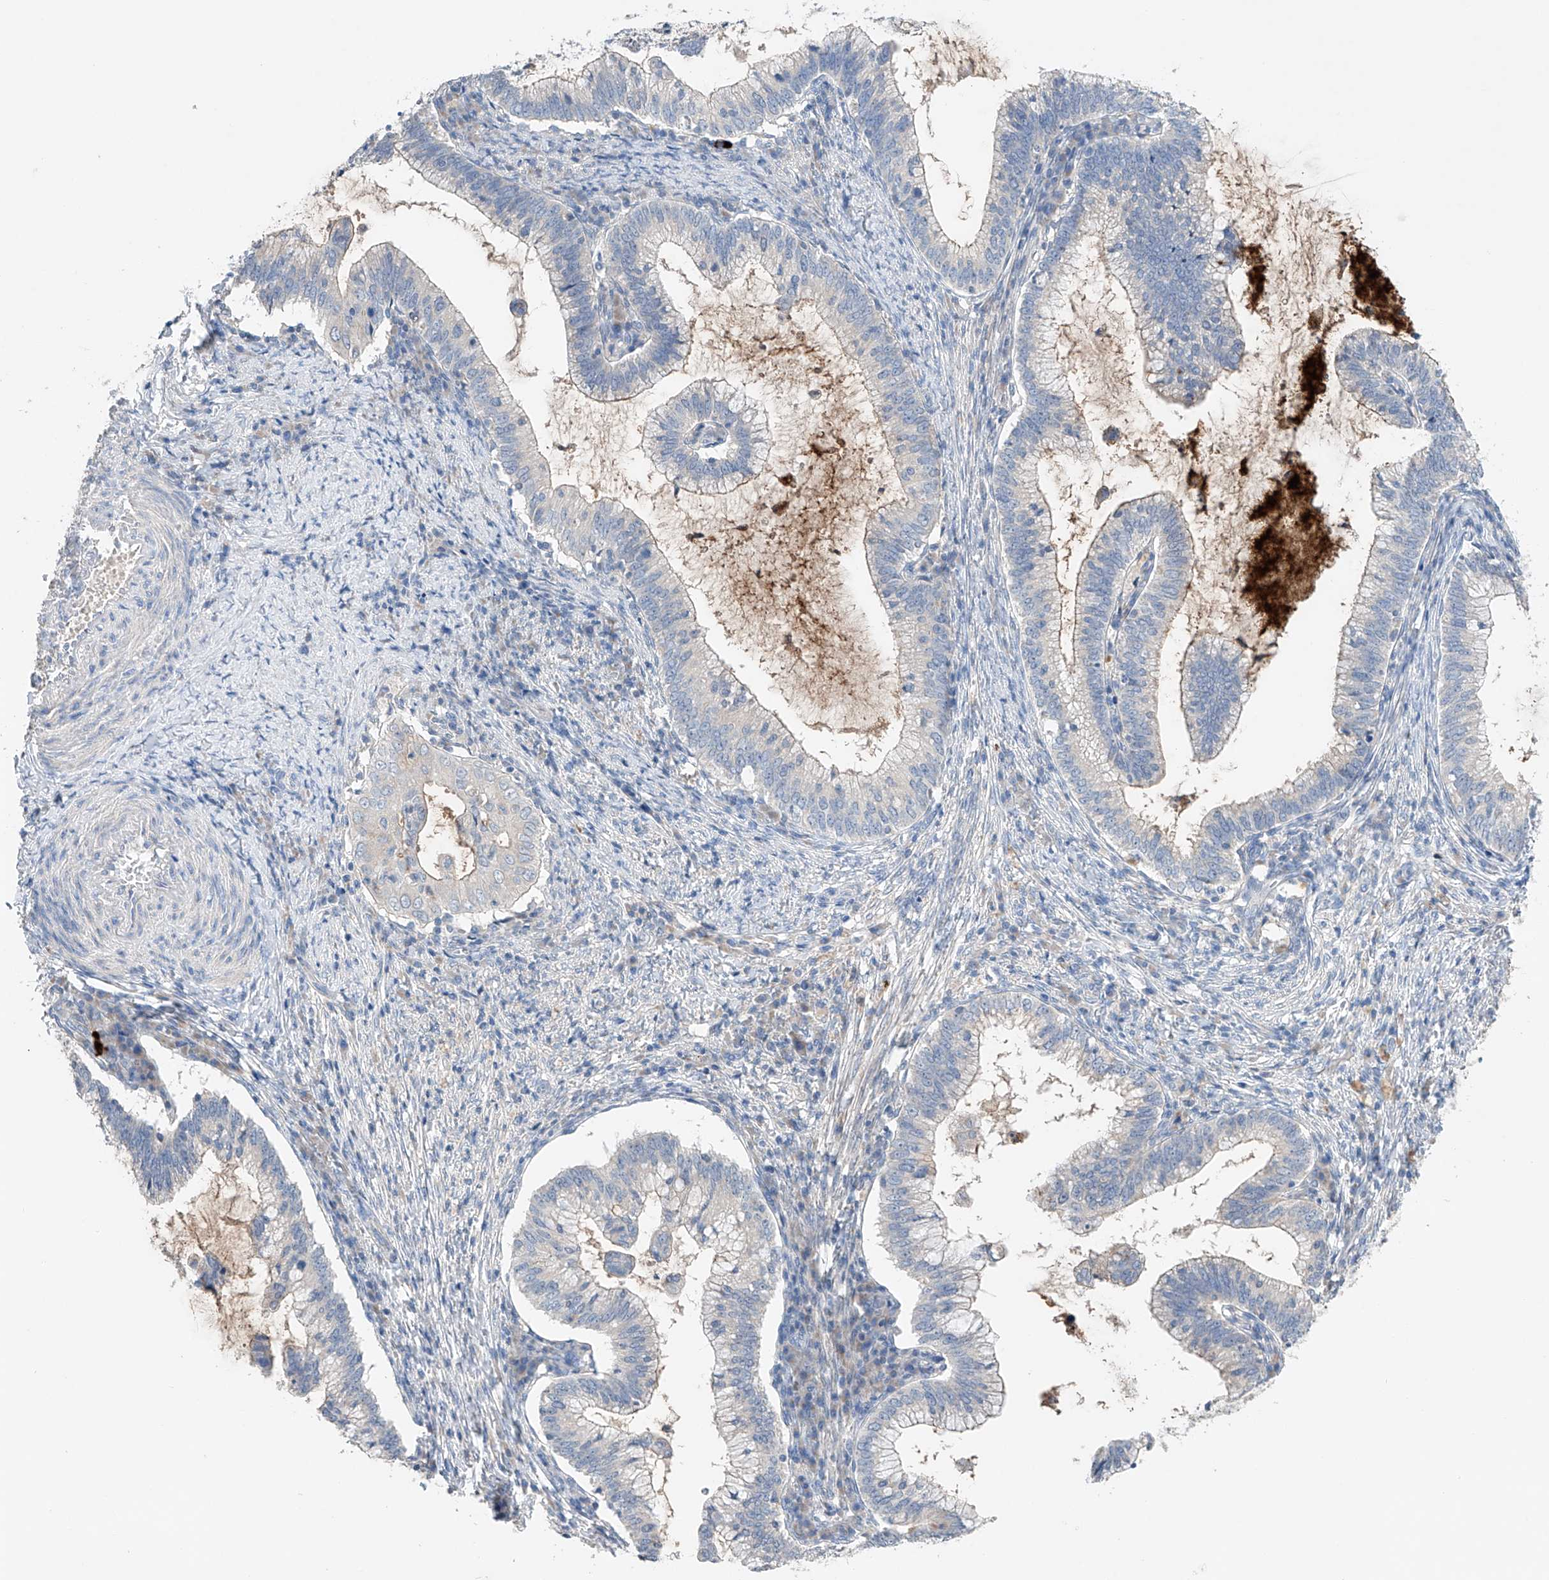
{"staining": {"intensity": "moderate", "quantity": "<25%", "location": "cytoplasmic/membranous"}, "tissue": "cervical cancer", "cell_type": "Tumor cells", "image_type": "cancer", "snomed": [{"axis": "morphology", "description": "Adenocarcinoma, NOS"}, {"axis": "topography", "description": "Cervix"}], "caption": "High-magnification brightfield microscopy of cervical cancer stained with DAB (brown) and counterstained with hematoxylin (blue). tumor cells exhibit moderate cytoplasmic/membranous expression is seen in approximately<25% of cells.", "gene": "GPC4", "patient": {"sex": "female", "age": 36}}